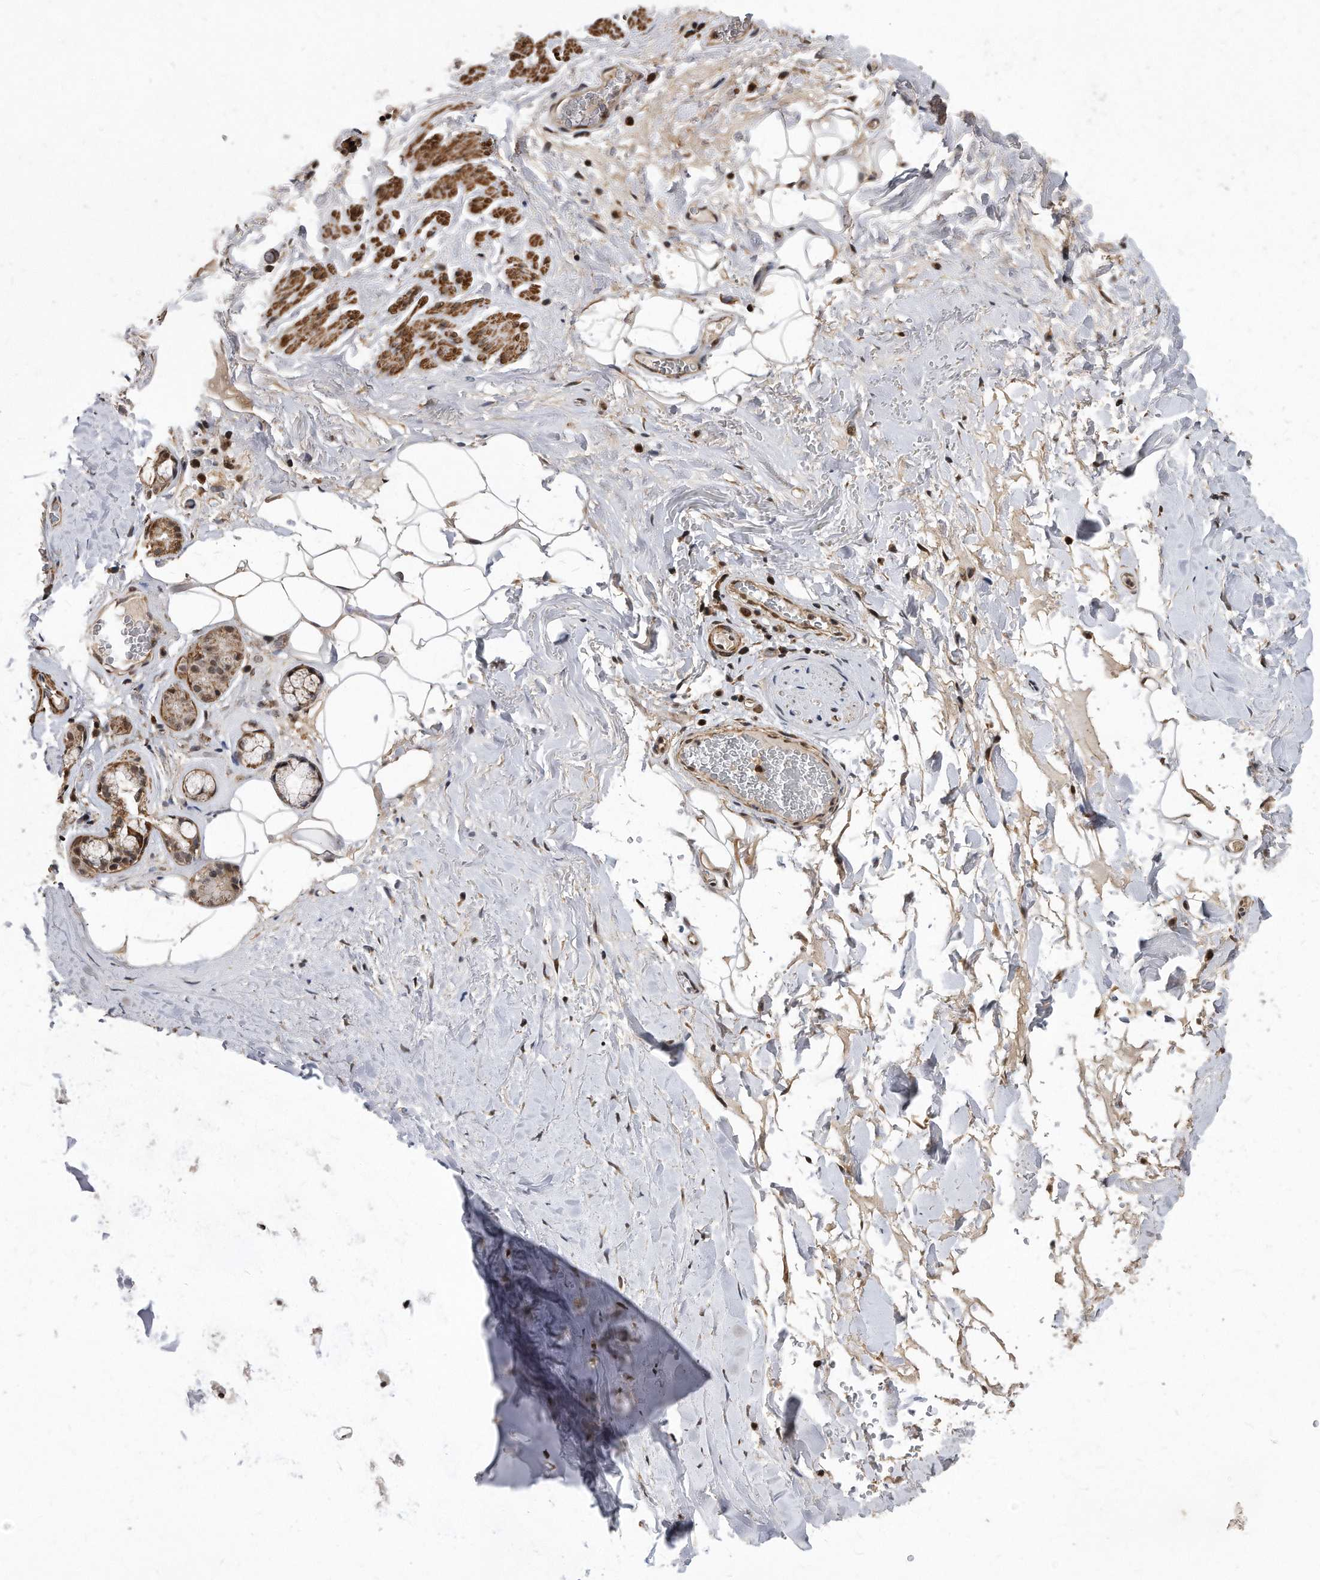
{"staining": {"intensity": "moderate", "quantity": ">75%", "location": "cytoplasmic/membranous,nuclear"}, "tissue": "adipose tissue", "cell_type": "Adipocytes", "image_type": "normal", "snomed": [{"axis": "morphology", "description": "Normal tissue, NOS"}, {"axis": "topography", "description": "Cartilage tissue"}], "caption": "This photomicrograph exhibits immunohistochemistry staining of unremarkable adipose tissue, with medium moderate cytoplasmic/membranous,nuclear positivity in approximately >75% of adipocytes.", "gene": "DUSP22", "patient": {"sex": "female", "age": 63}}